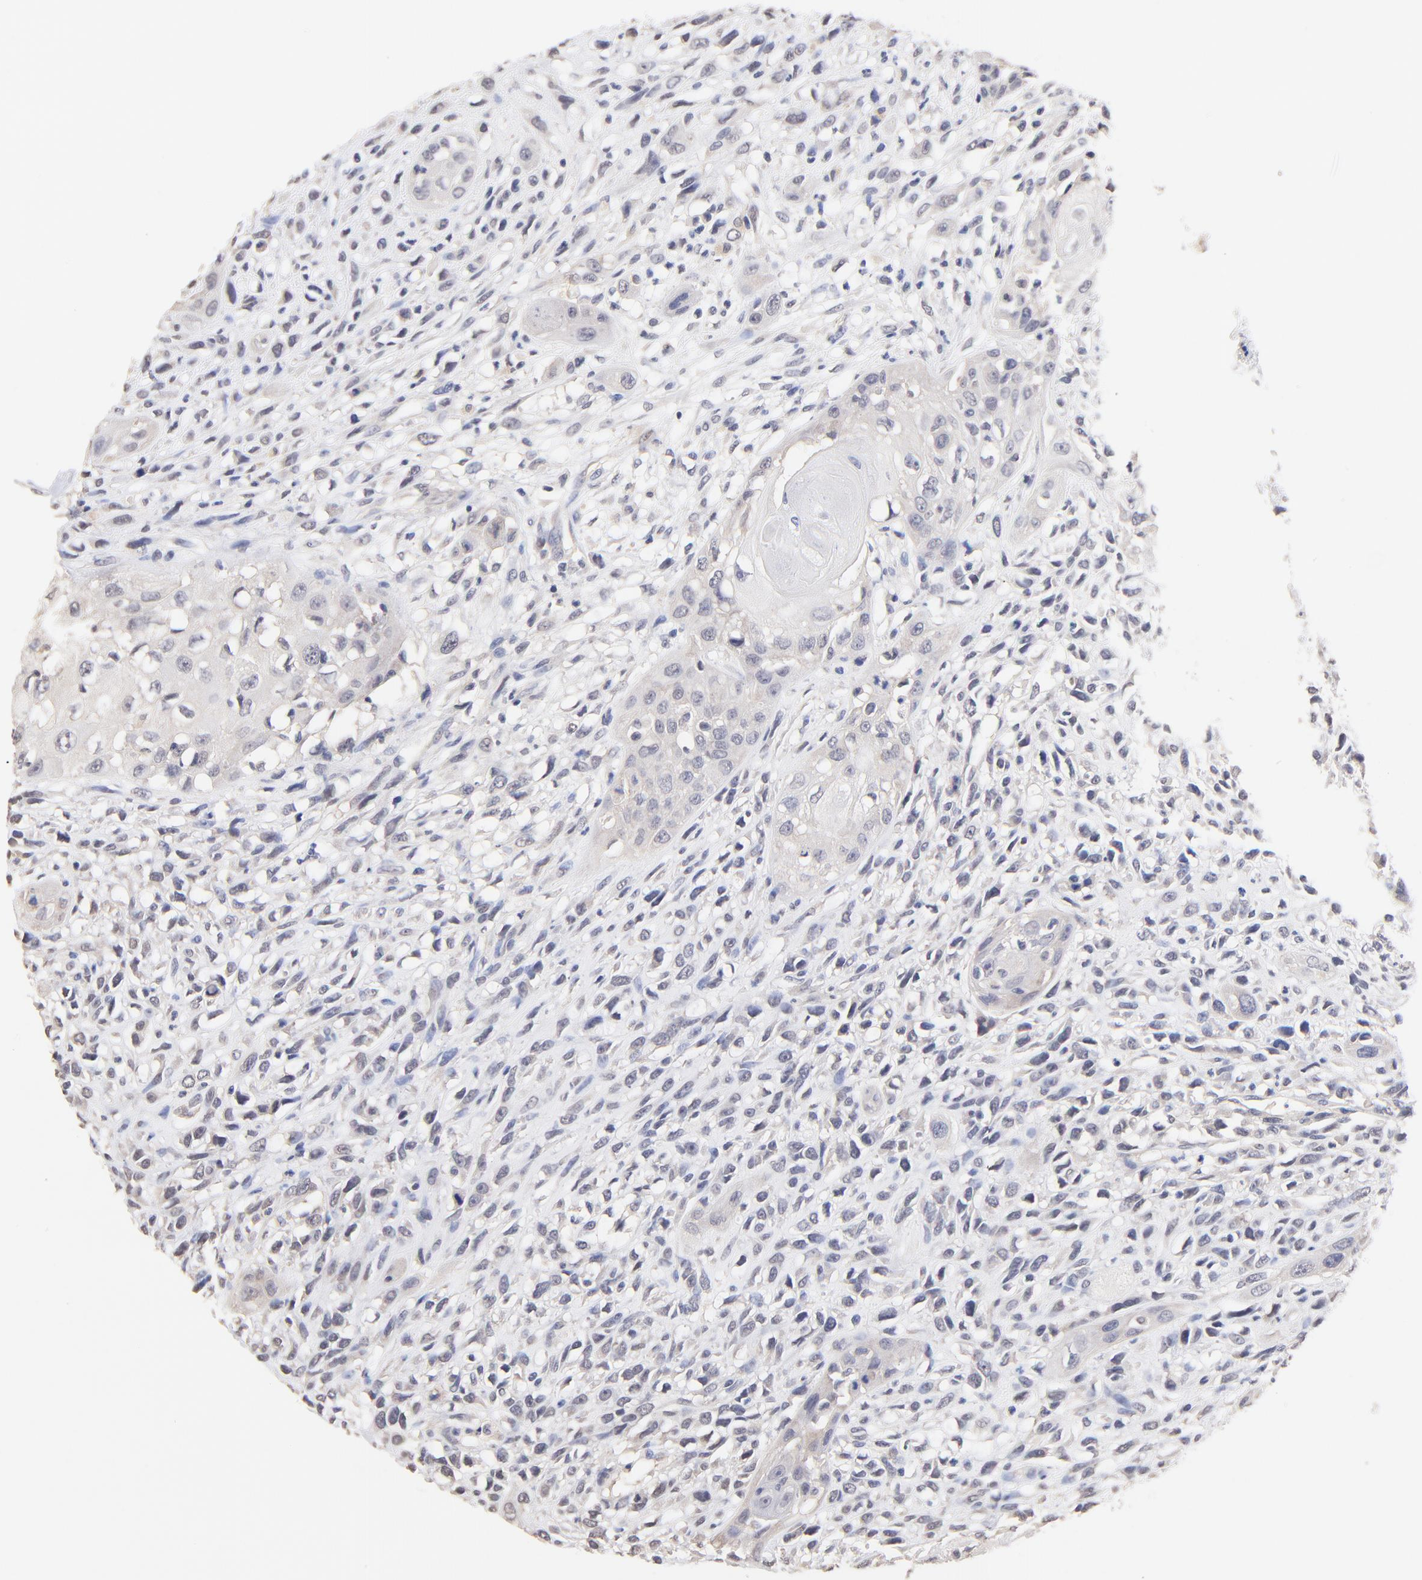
{"staining": {"intensity": "negative", "quantity": "none", "location": "none"}, "tissue": "head and neck cancer", "cell_type": "Tumor cells", "image_type": "cancer", "snomed": [{"axis": "morphology", "description": "Necrosis, NOS"}, {"axis": "morphology", "description": "Neoplasm, malignant, NOS"}, {"axis": "topography", "description": "Salivary gland"}, {"axis": "topography", "description": "Head-Neck"}], "caption": "IHC micrograph of neoplastic tissue: head and neck cancer (malignant neoplasm) stained with DAB (3,3'-diaminobenzidine) reveals no significant protein positivity in tumor cells. Brightfield microscopy of immunohistochemistry (IHC) stained with DAB (3,3'-diaminobenzidine) (brown) and hematoxylin (blue), captured at high magnification.", "gene": "RIBC2", "patient": {"sex": "male", "age": 43}}